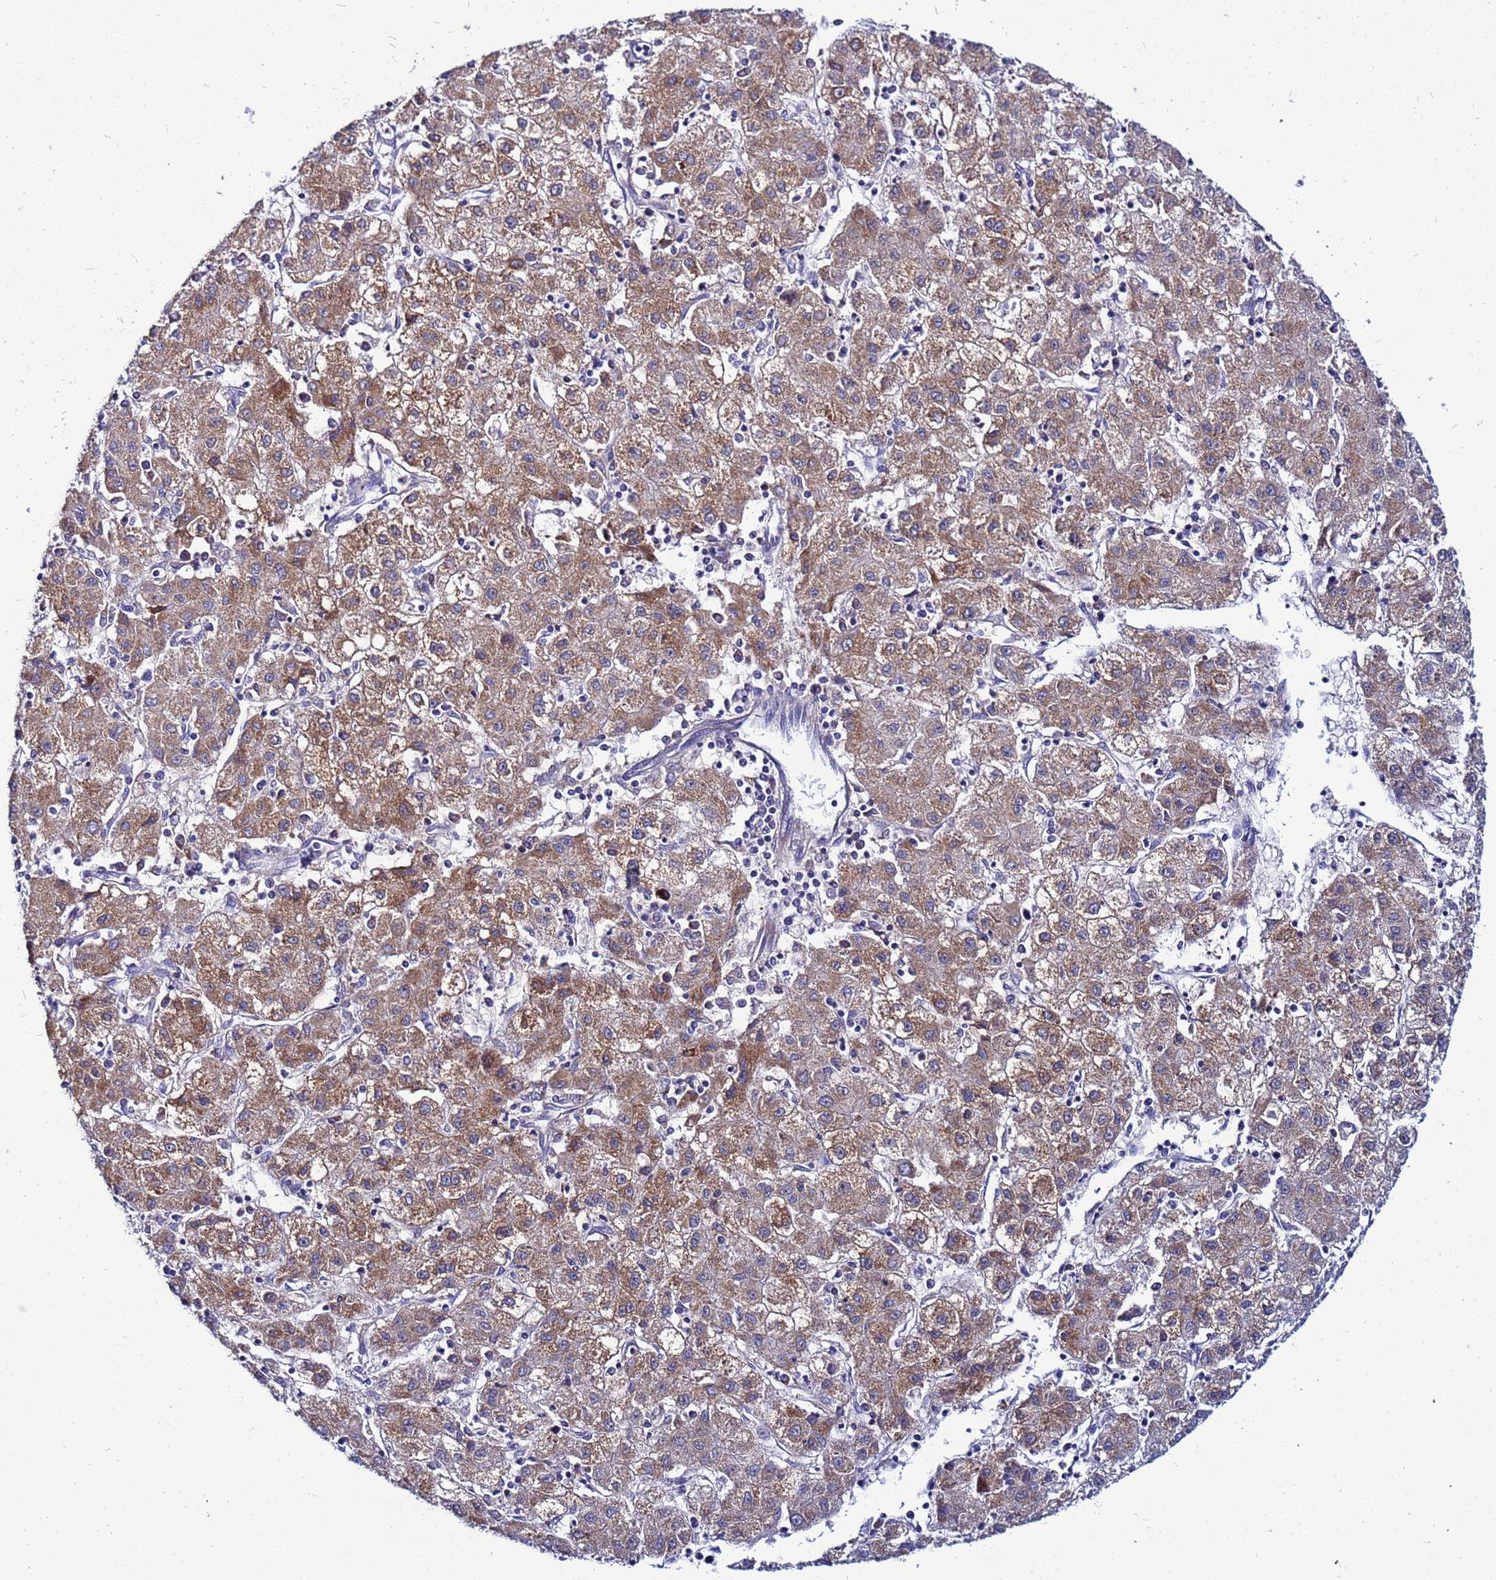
{"staining": {"intensity": "moderate", "quantity": ">75%", "location": "cytoplasmic/membranous"}, "tissue": "liver cancer", "cell_type": "Tumor cells", "image_type": "cancer", "snomed": [{"axis": "morphology", "description": "Carcinoma, Hepatocellular, NOS"}, {"axis": "topography", "description": "Liver"}], "caption": "Tumor cells reveal moderate cytoplasmic/membranous expression in approximately >75% of cells in liver hepatocellular carcinoma. (Brightfield microscopy of DAB IHC at high magnification).", "gene": "FAHD2A", "patient": {"sex": "male", "age": 72}}